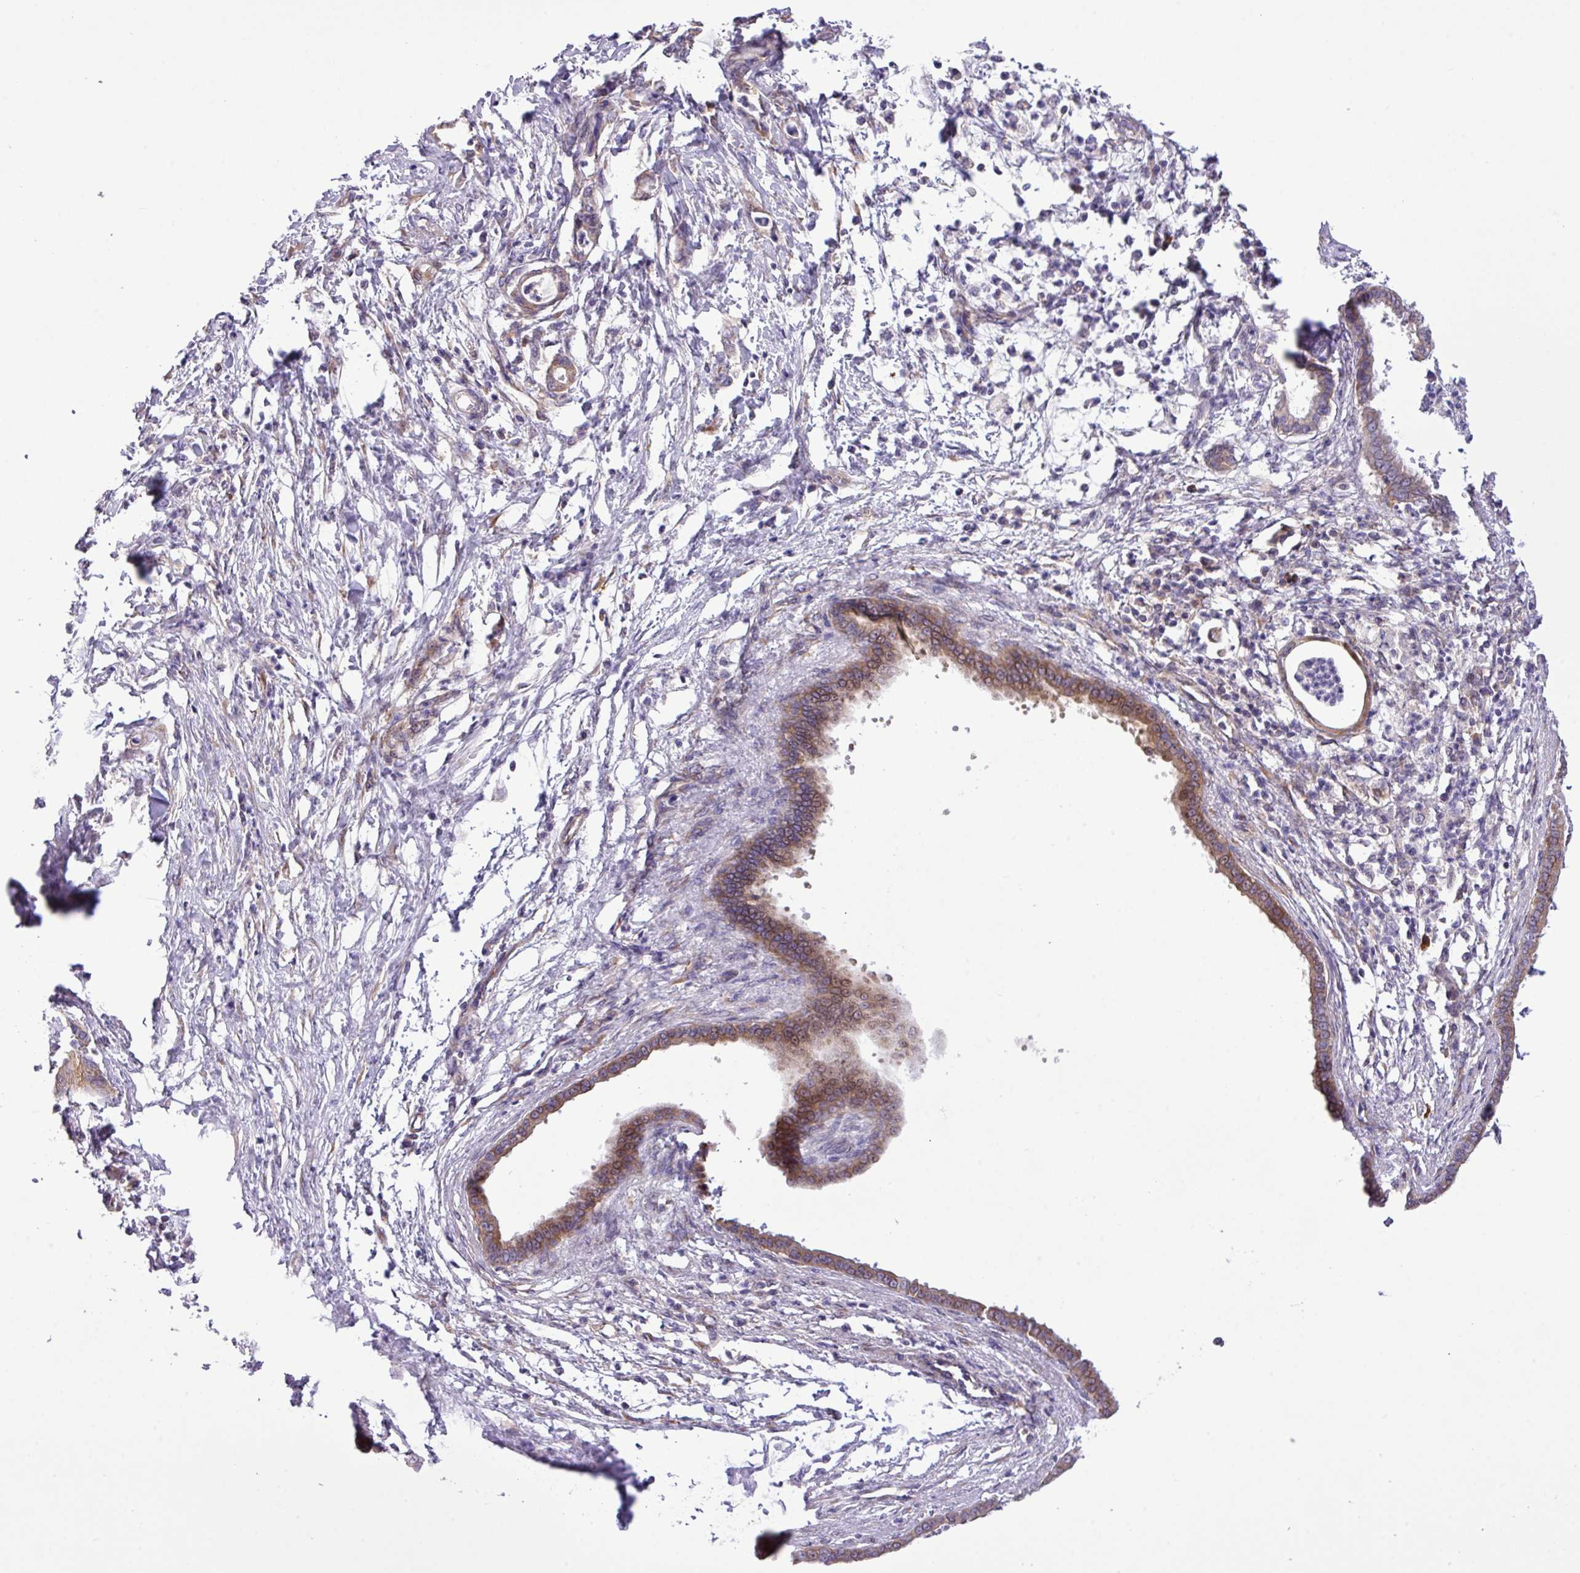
{"staining": {"intensity": "moderate", "quantity": ">75%", "location": "cytoplasmic/membranous"}, "tissue": "pancreatic cancer", "cell_type": "Tumor cells", "image_type": "cancer", "snomed": [{"axis": "morphology", "description": "Adenocarcinoma, NOS"}, {"axis": "topography", "description": "Pancreas"}], "caption": "Protein staining reveals moderate cytoplasmic/membranous positivity in approximately >75% of tumor cells in pancreatic adenocarcinoma. The protein of interest is stained brown, and the nuclei are stained in blue (DAB (3,3'-diaminobenzidine) IHC with brightfield microscopy, high magnification).", "gene": "FAM222B", "patient": {"sex": "female", "age": 55}}